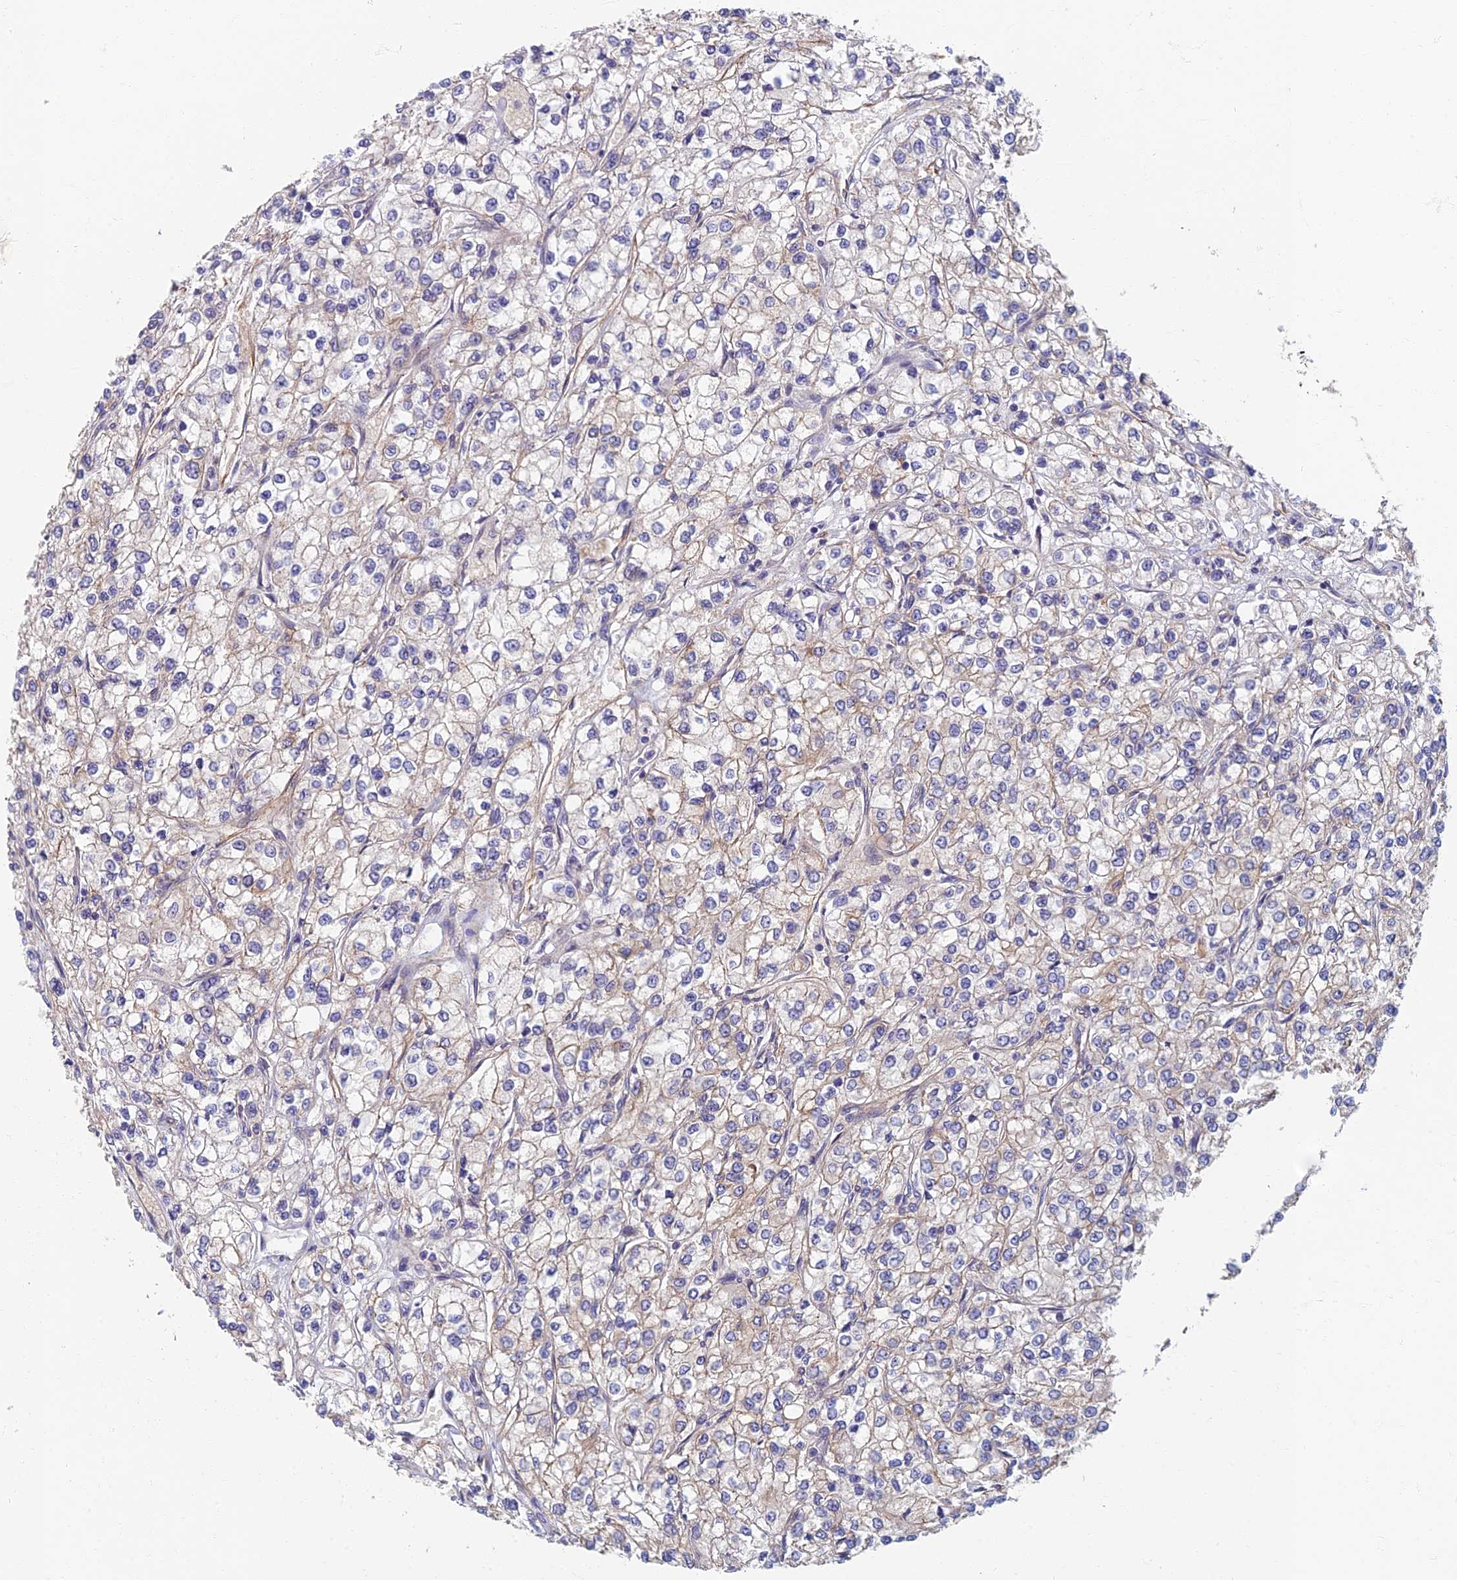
{"staining": {"intensity": "weak", "quantity": "<25%", "location": "cytoplasmic/membranous"}, "tissue": "renal cancer", "cell_type": "Tumor cells", "image_type": "cancer", "snomed": [{"axis": "morphology", "description": "Adenocarcinoma, NOS"}, {"axis": "topography", "description": "Kidney"}], "caption": "Tumor cells are negative for protein expression in human renal adenocarcinoma.", "gene": "RHBDL2", "patient": {"sex": "male", "age": 80}}